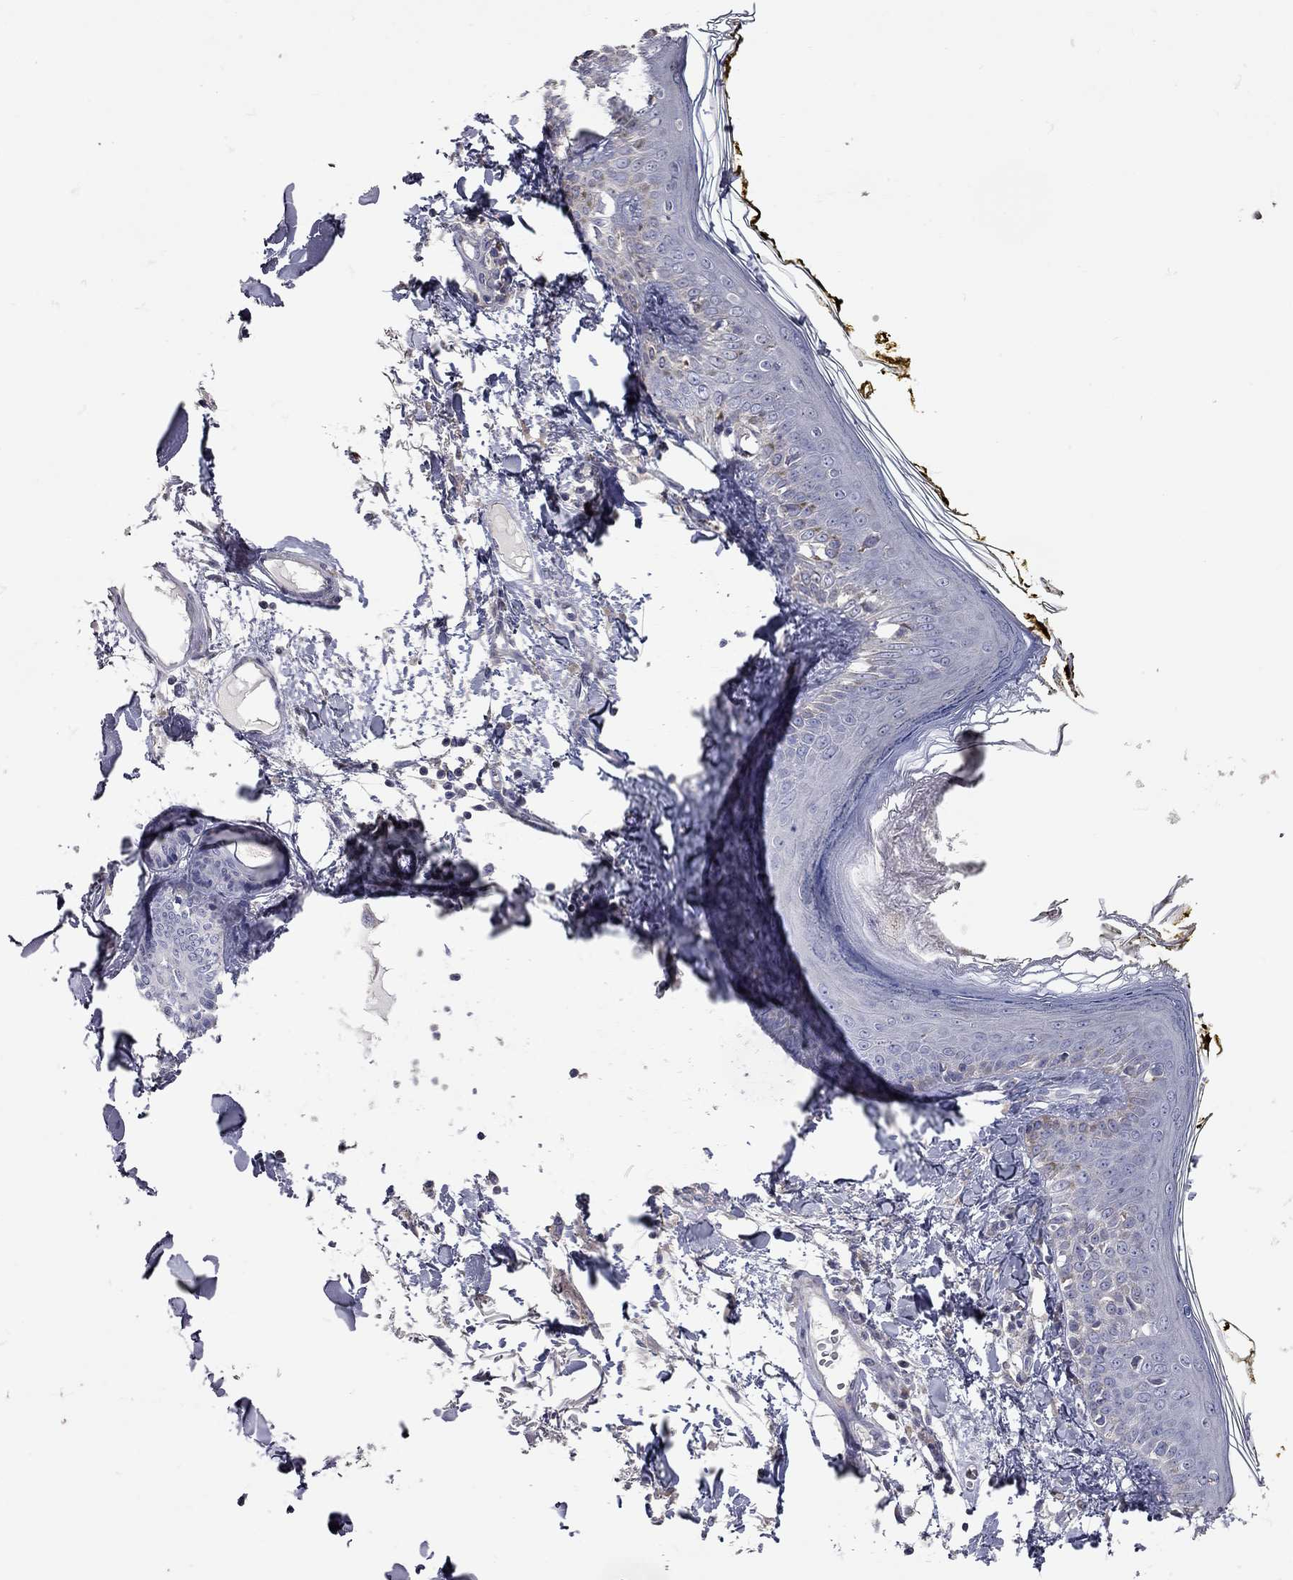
{"staining": {"intensity": "negative", "quantity": "none", "location": "none"}, "tissue": "skin", "cell_type": "Fibroblasts", "image_type": "normal", "snomed": [{"axis": "morphology", "description": "Normal tissue, NOS"}, {"axis": "topography", "description": "Skin"}], "caption": "This is an immunohistochemistry (IHC) histopathology image of normal human skin. There is no positivity in fibroblasts.", "gene": "XAGE2", "patient": {"sex": "male", "age": 76}}